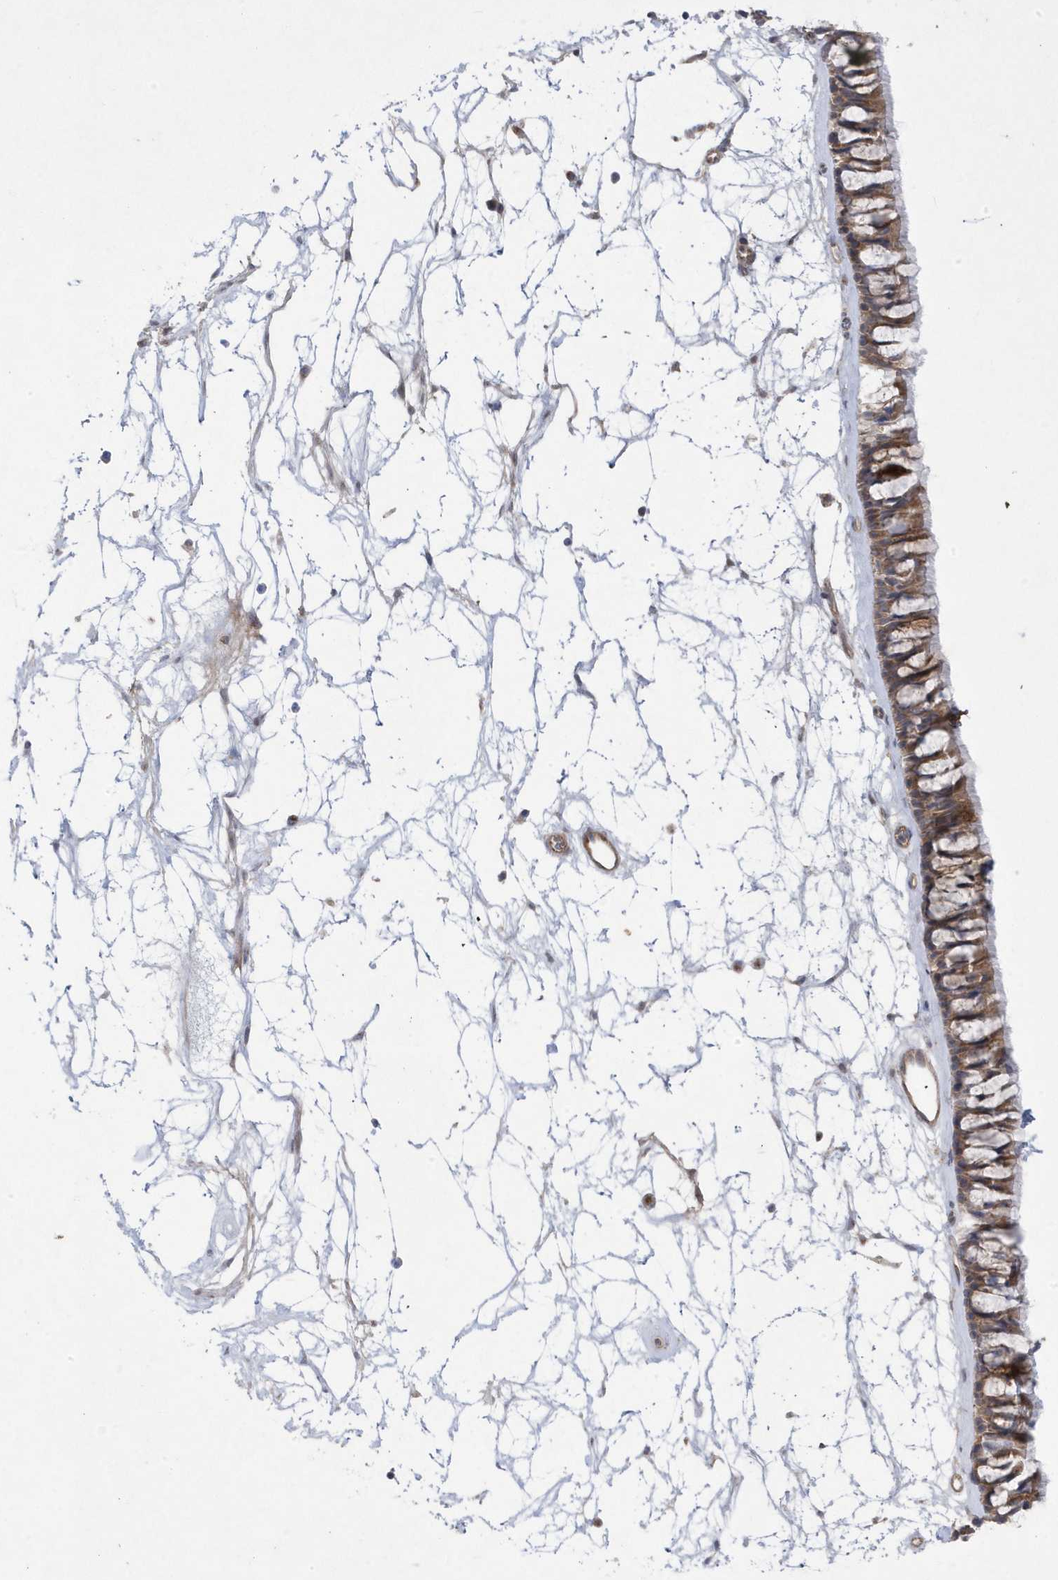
{"staining": {"intensity": "moderate", "quantity": ">75%", "location": "cytoplasmic/membranous"}, "tissue": "nasopharynx", "cell_type": "Respiratory epithelial cells", "image_type": "normal", "snomed": [{"axis": "morphology", "description": "Normal tissue, NOS"}, {"axis": "topography", "description": "Nasopharynx"}], "caption": "IHC histopathology image of benign human nasopharynx stained for a protein (brown), which demonstrates medium levels of moderate cytoplasmic/membranous staining in approximately >75% of respiratory epithelial cells.", "gene": "ANAPC1", "patient": {"sex": "male", "age": 64}}